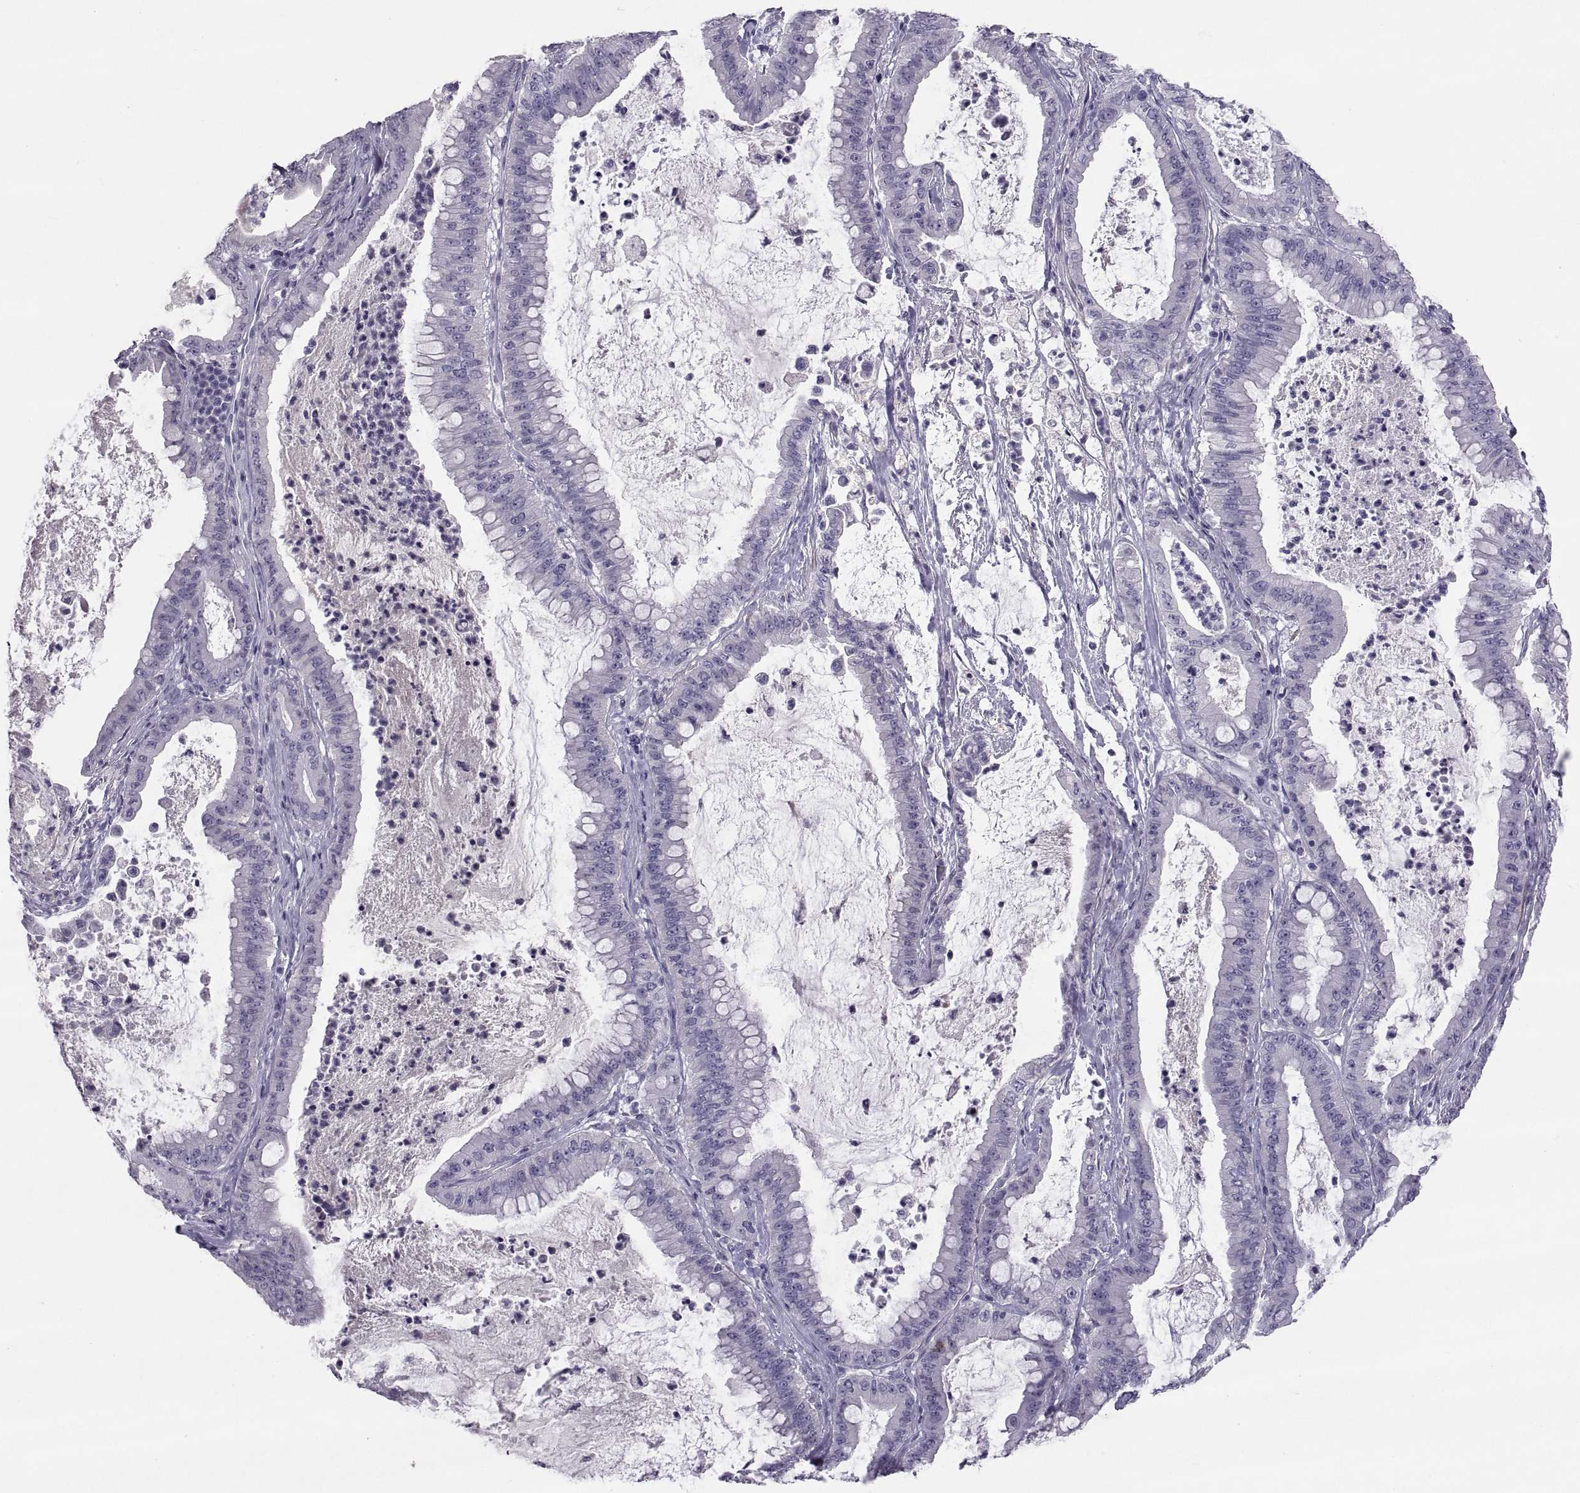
{"staining": {"intensity": "negative", "quantity": "none", "location": "none"}, "tissue": "pancreatic cancer", "cell_type": "Tumor cells", "image_type": "cancer", "snomed": [{"axis": "morphology", "description": "Adenocarcinoma, NOS"}, {"axis": "topography", "description": "Pancreas"}], "caption": "The image shows no significant expression in tumor cells of pancreatic cancer (adenocarcinoma).", "gene": "IGSF1", "patient": {"sex": "male", "age": 71}}